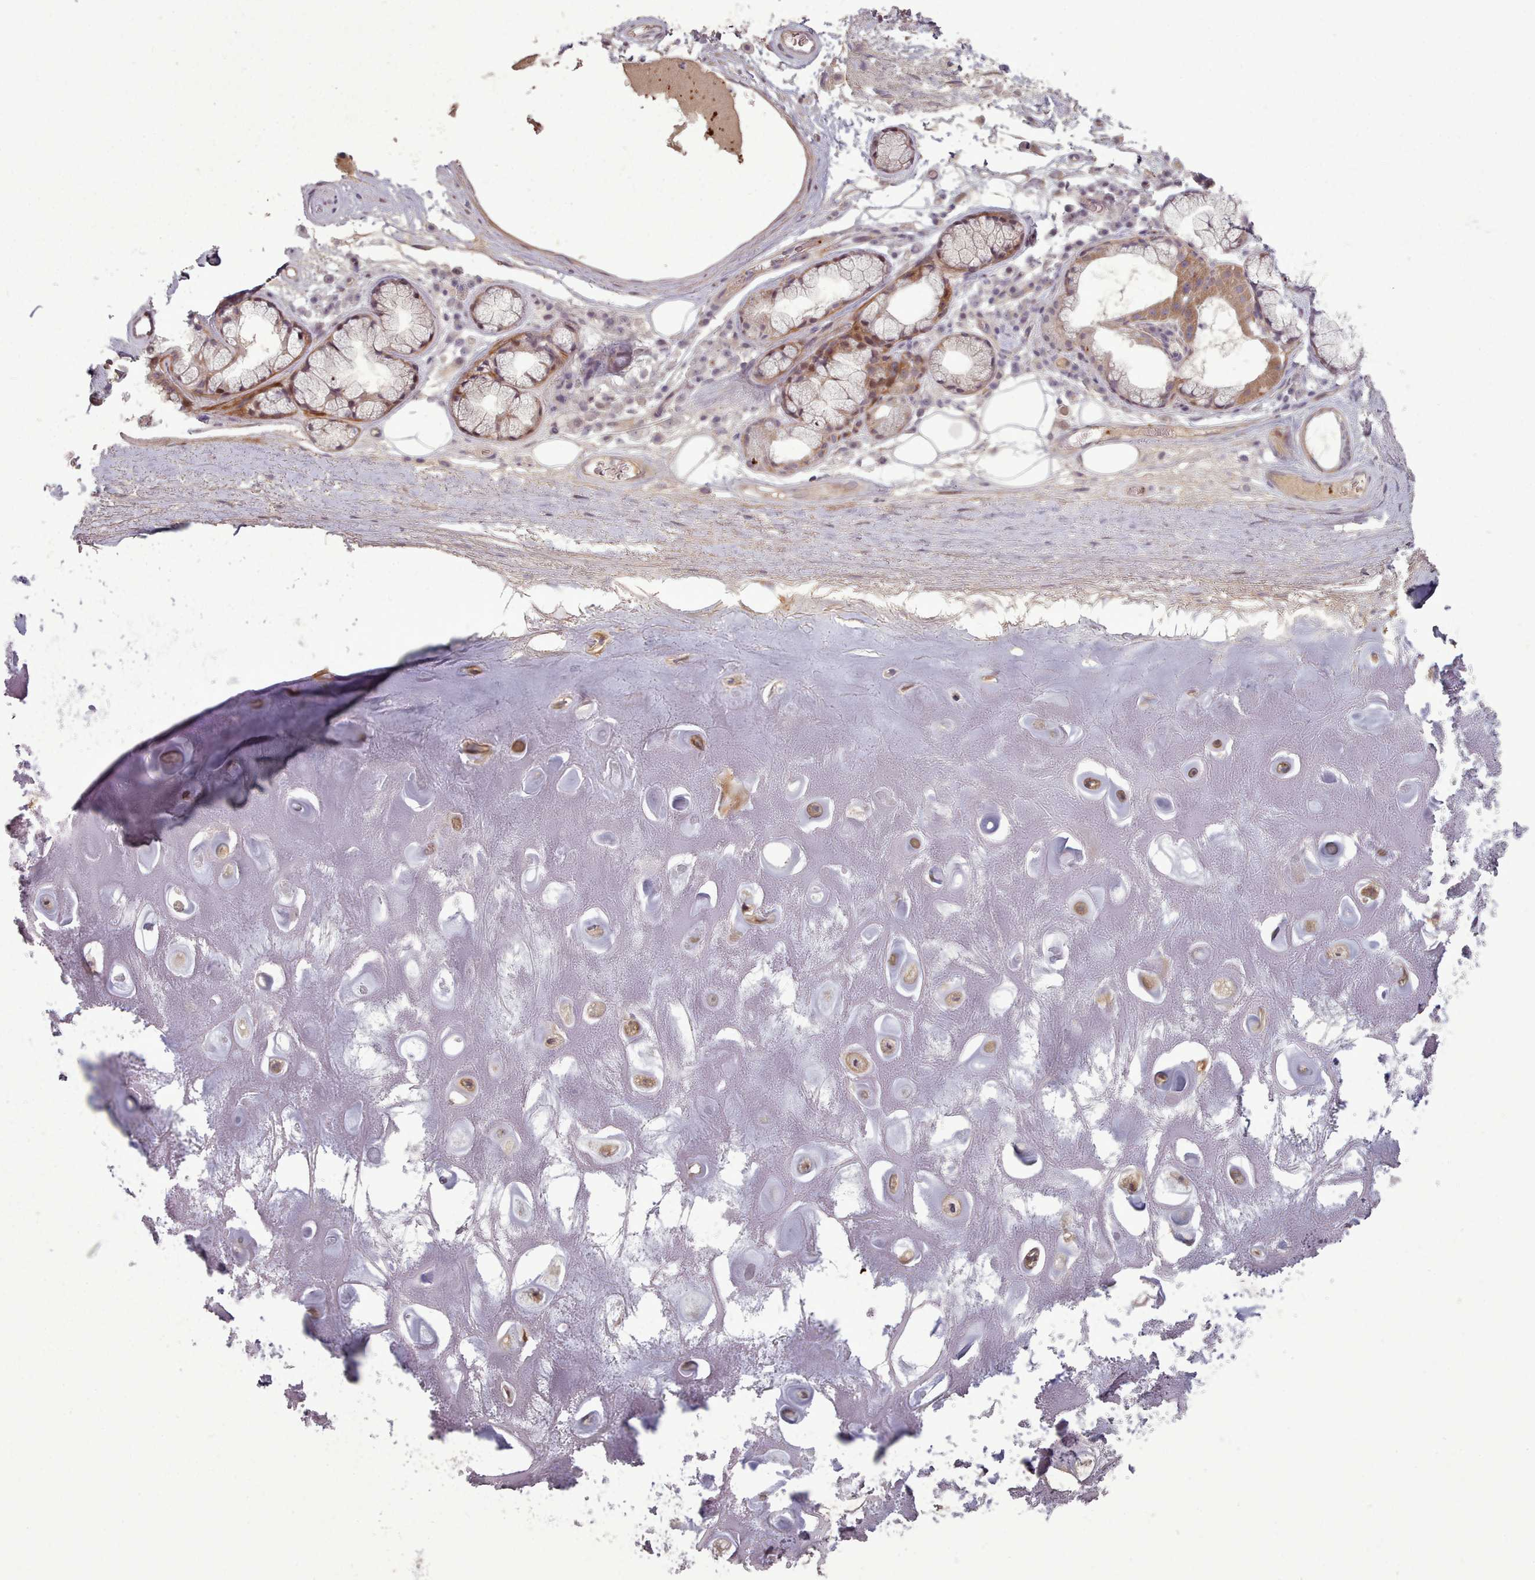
{"staining": {"intensity": "negative", "quantity": "none", "location": "none"}, "tissue": "adipose tissue", "cell_type": "Adipocytes", "image_type": "normal", "snomed": [{"axis": "morphology", "description": "Normal tissue, NOS"}, {"axis": "topography", "description": "Cartilage tissue"}], "caption": "High magnification brightfield microscopy of benign adipose tissue stained with DAB (3,3'-diaminobenzidine) (brown) and counterstained with hematoxylin (blue): adipocytes show no significant expression. (DAB (3,3'-diaminobenzidine) IHC visualized using brightfield microscopy, high magnification).", "gene": "LEFTY1", "patient": {"sex": "male", "age": 81}}